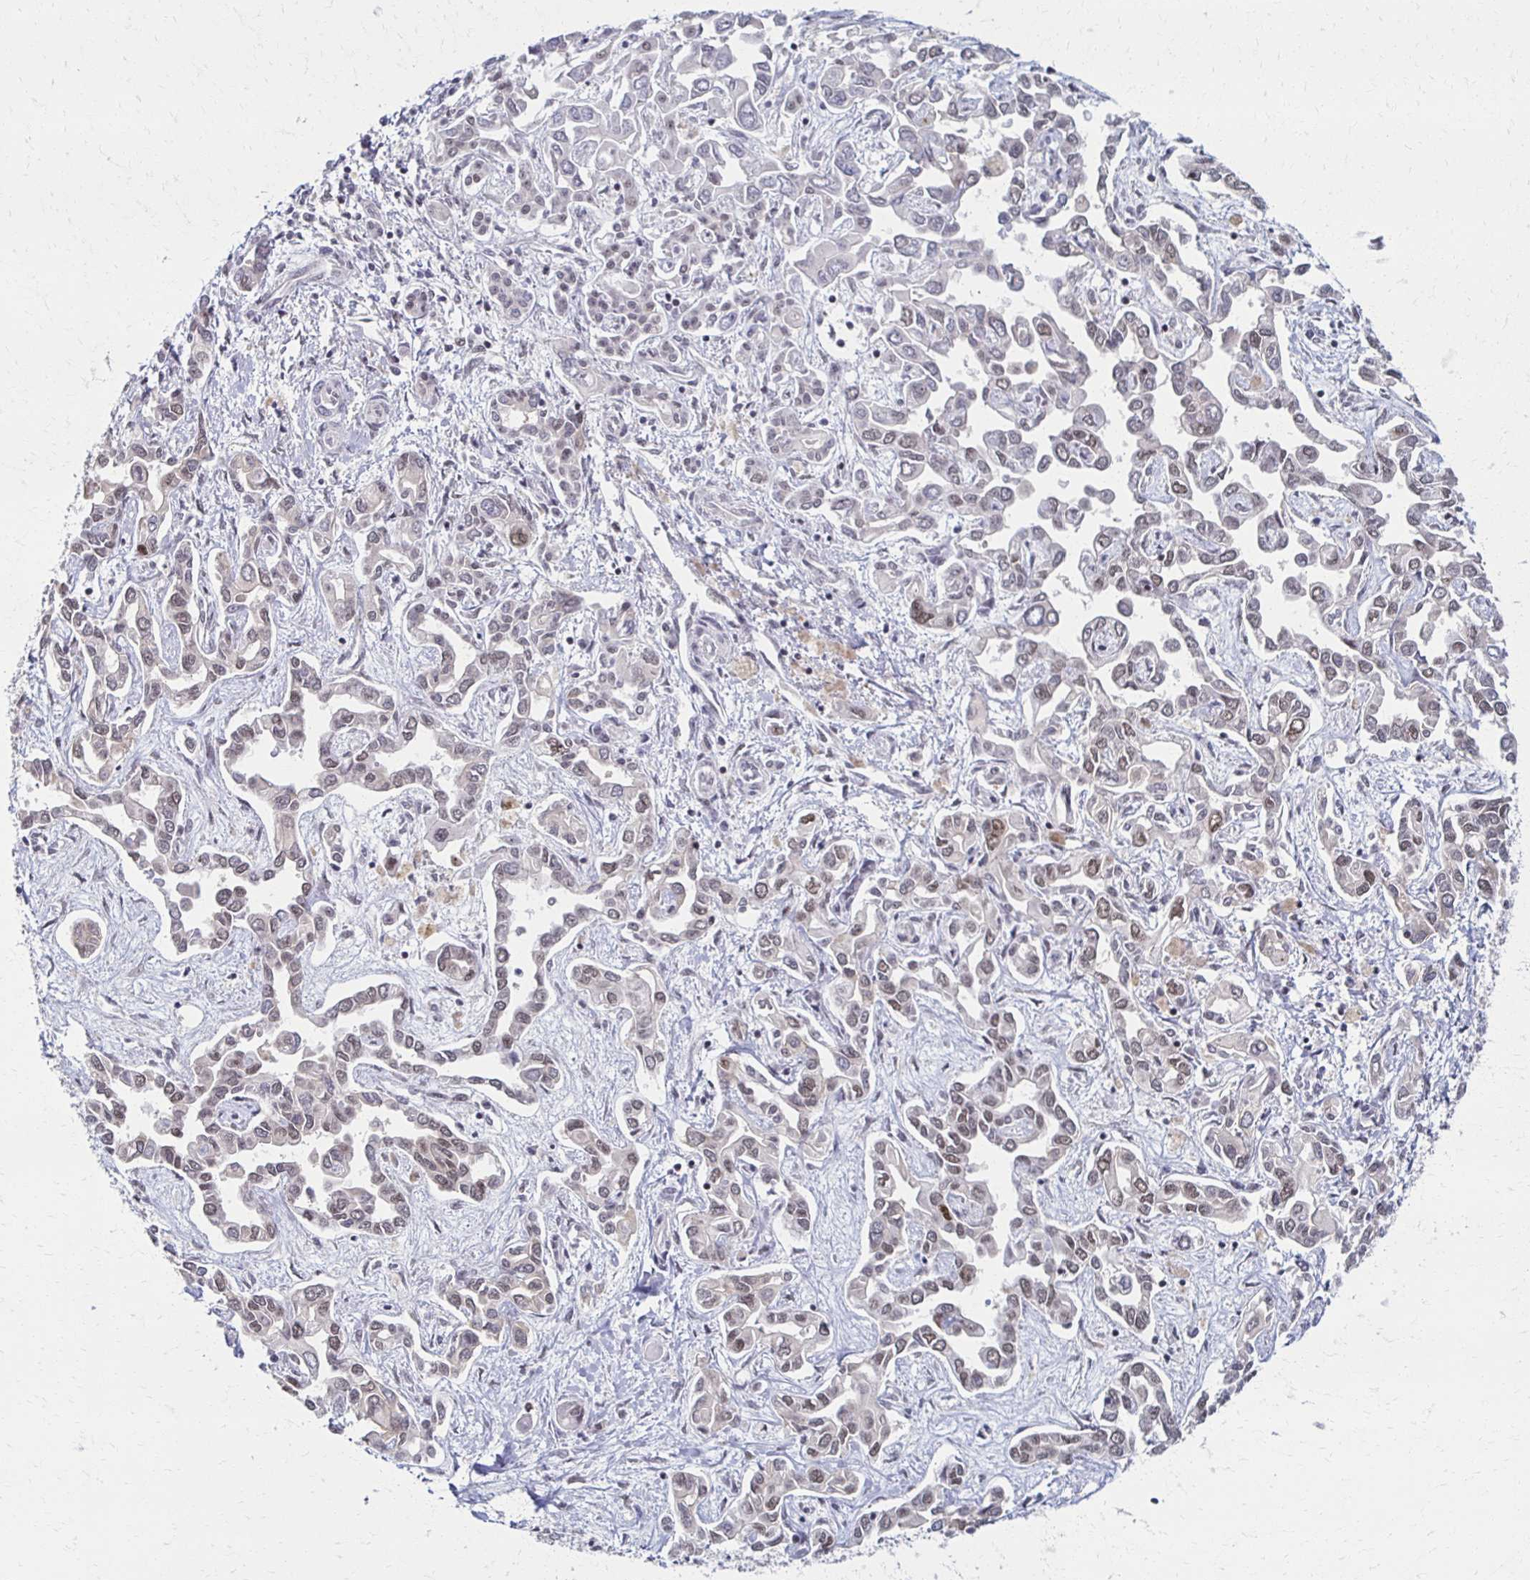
{"staining": {"intensity": "weak", "quantity": ">75%", "location": "nuclear"}, "tissue": "liver cancer", "cell_type": "Tumor cells", "image_type": "cancer", "snomed": [{"axis": "morphology", "description": "Cholangiocarcinoma"}, {"axis": "topography", "description": "Liver"}], "caption": "Protein analysis of liver cholangiocarcinoma tissue shows weak nuclear positivity in approximately >75% of tumor cells.", "gene": "IRF7", "patient": {"sex": "female", "age": 64}}